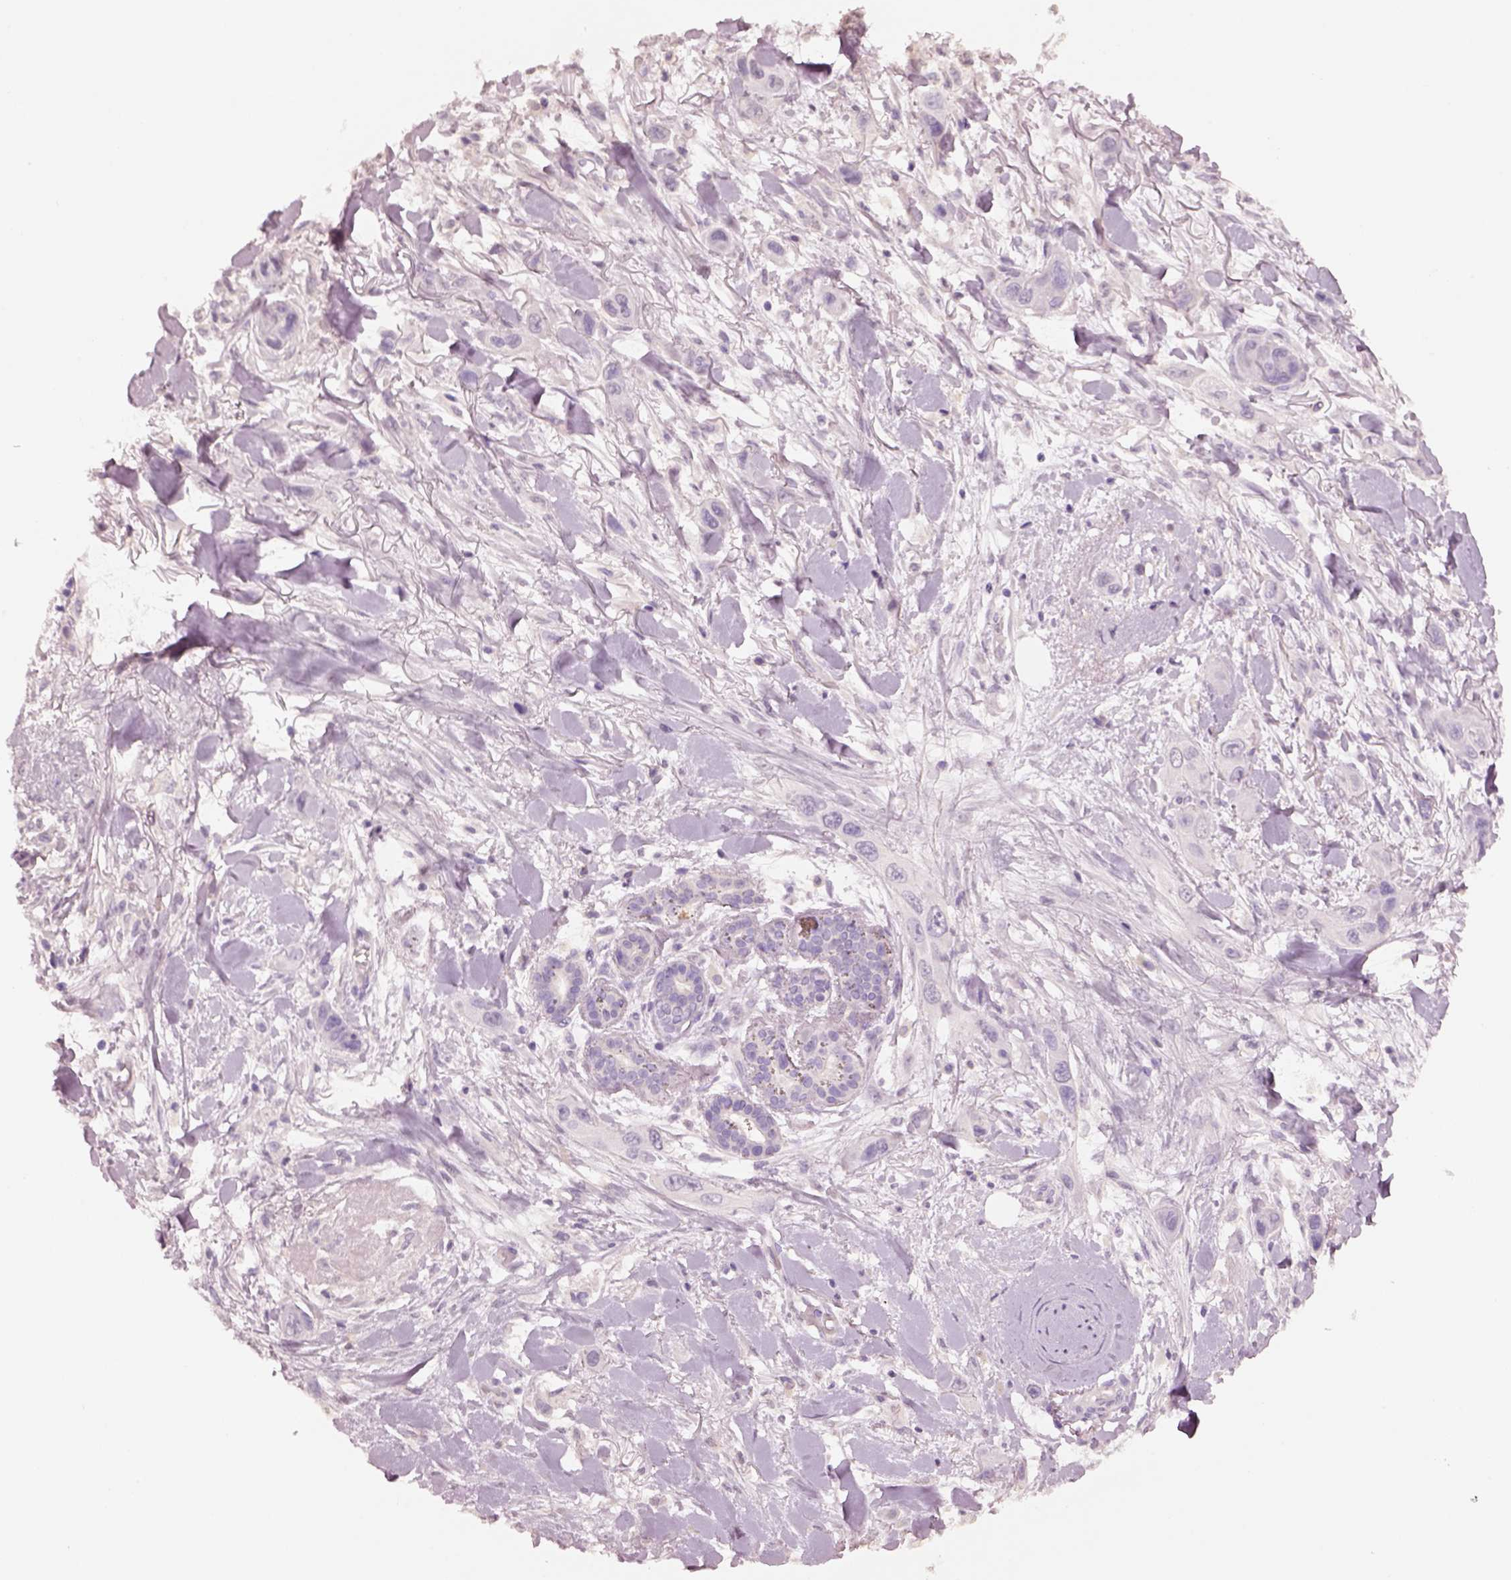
{"staining": {"intensity": "negative", "quantity": "none", "location": "none"}, "tissue": "skin cancer", "cell_type": "Tumor cells", "image_type": "cancer", "snomed": [{"axis": "morphology", "description": "Squamous cell carcinoma, NOS"}, {"axis": "topography", "description": "Skin"}], "caption": "A micrograph of human skin cancer is negative for staining in tumor cells.", "gene": "KCNIP3", "patient": {"sex": "male", "age": 79}}